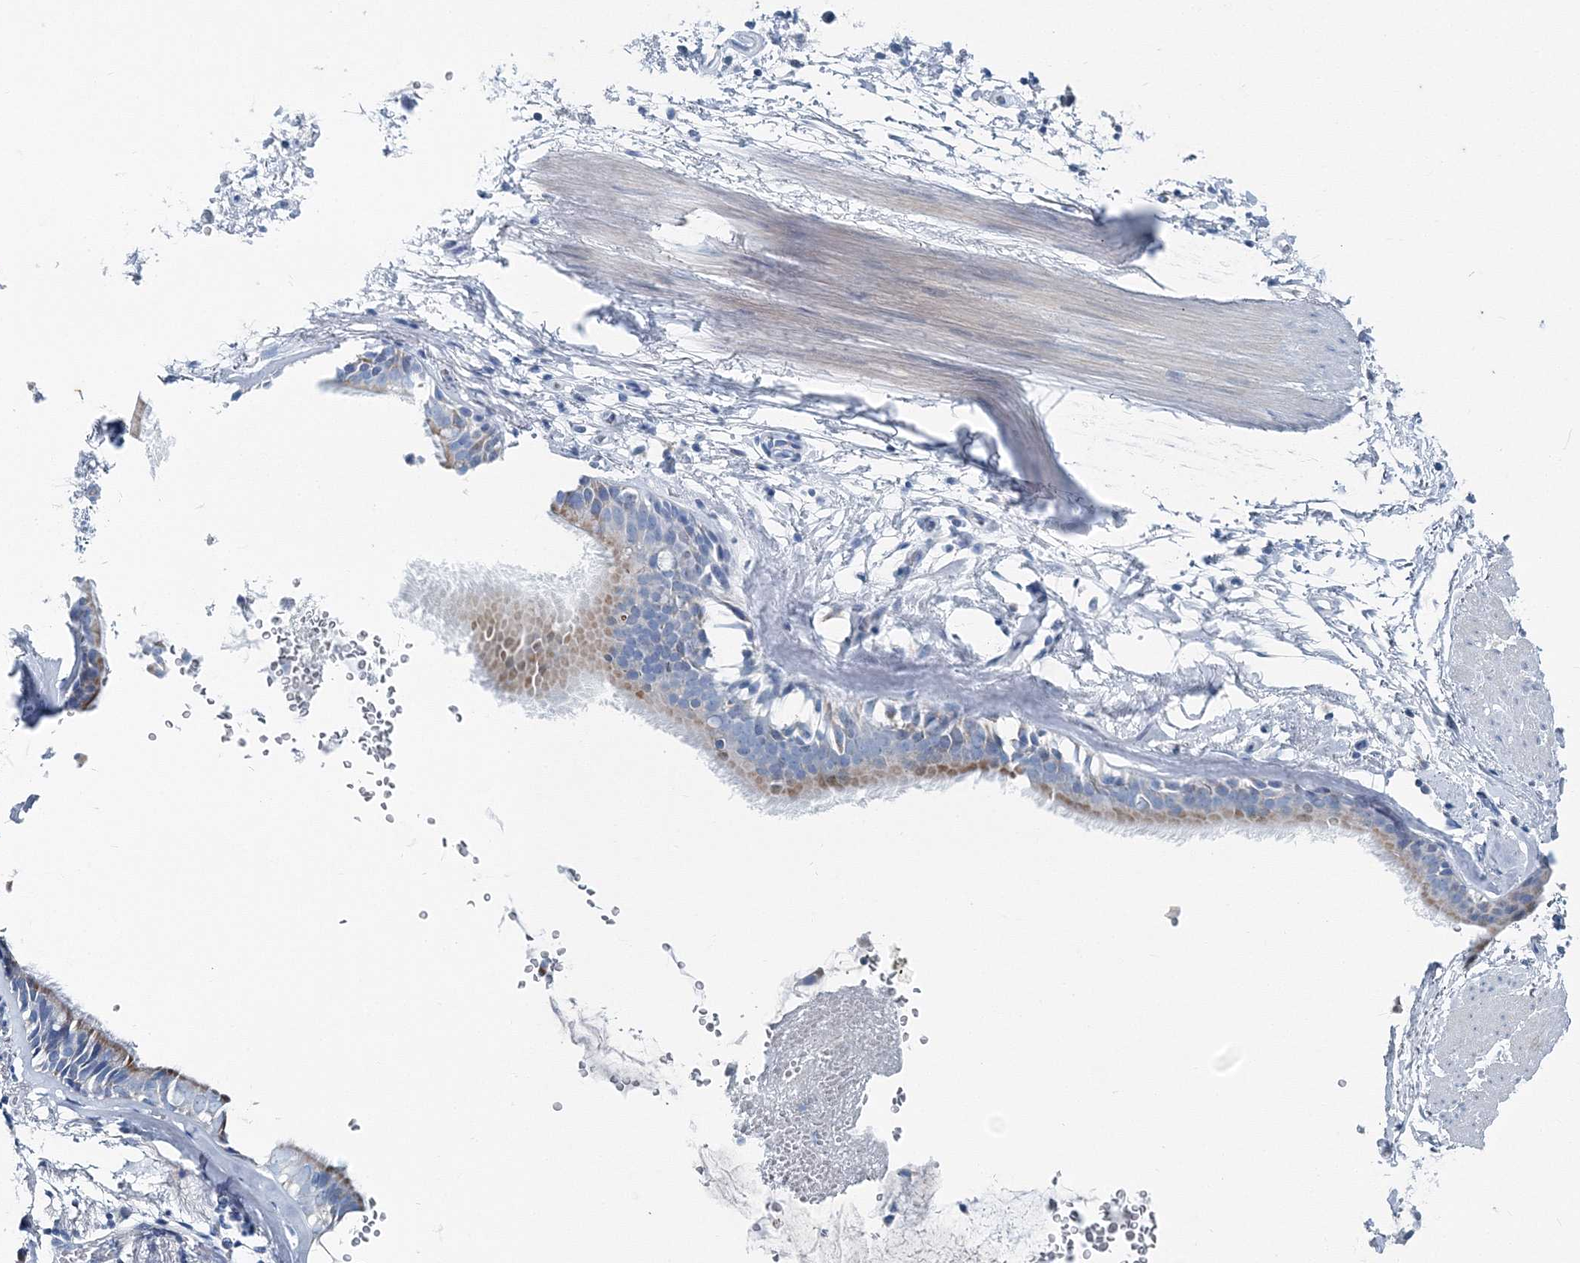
{"staining": {"intensity": "negative", "quantity": "none", "location": "none"}, "tissue": "adipose tissue", "cell_type": "Adipocytes", "image_type": "normal", "snomed": [{"axis": "morphology", "description": "Normal tissue, NOS"}, {"axis": "topography", "description": "Cartilage tissue"}], "caption": "The immunohistochemistry (IHC) photomicrograph has no significant staining in adipocytes of adipose tissue.", "gene": "GABARAPL2", "patient": {"sex": "female", "age": 63}}